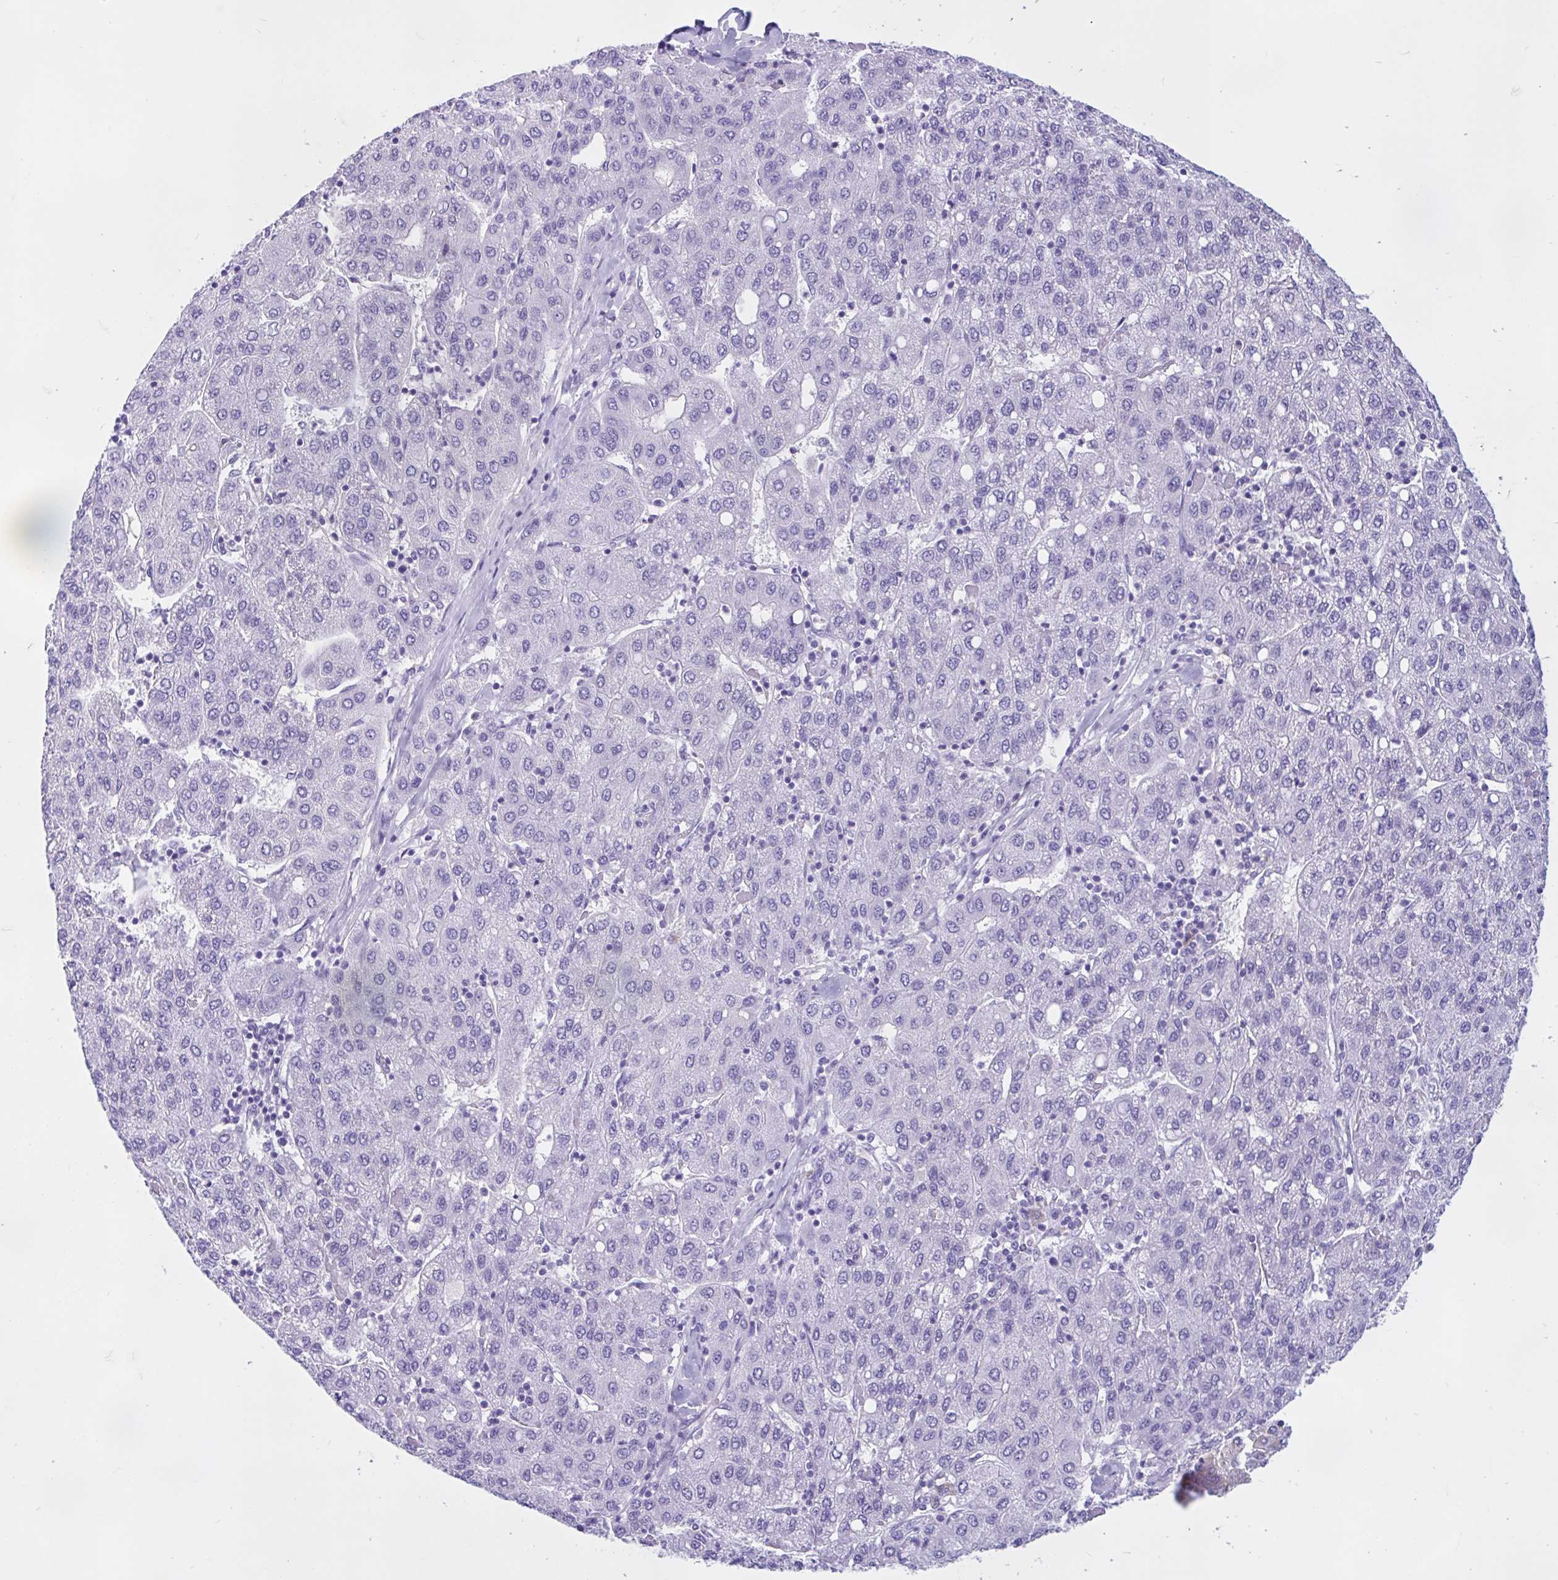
{"staining": {"intensity": "negative", "quantity": "none", "location": "none"}, "tissue": "liver cancer", "cell_type": "Tumor cells", "image_type": "cancer", "snomed": [{"axis": "morphology", "description": "Carcinoma, Hepatocellular, NOS"}, {"axis": "topography", "description": "Liver"}], "caption": "IHC micrograph of neoplastic tissue: hepatocellular carcinoma (liver) stained with DAB exhibits no significant protein expression in tumor cells. Nuclei are stained in blue.", "gene": "ZNF319", "patient": {"sex": "male", "age": 65}}